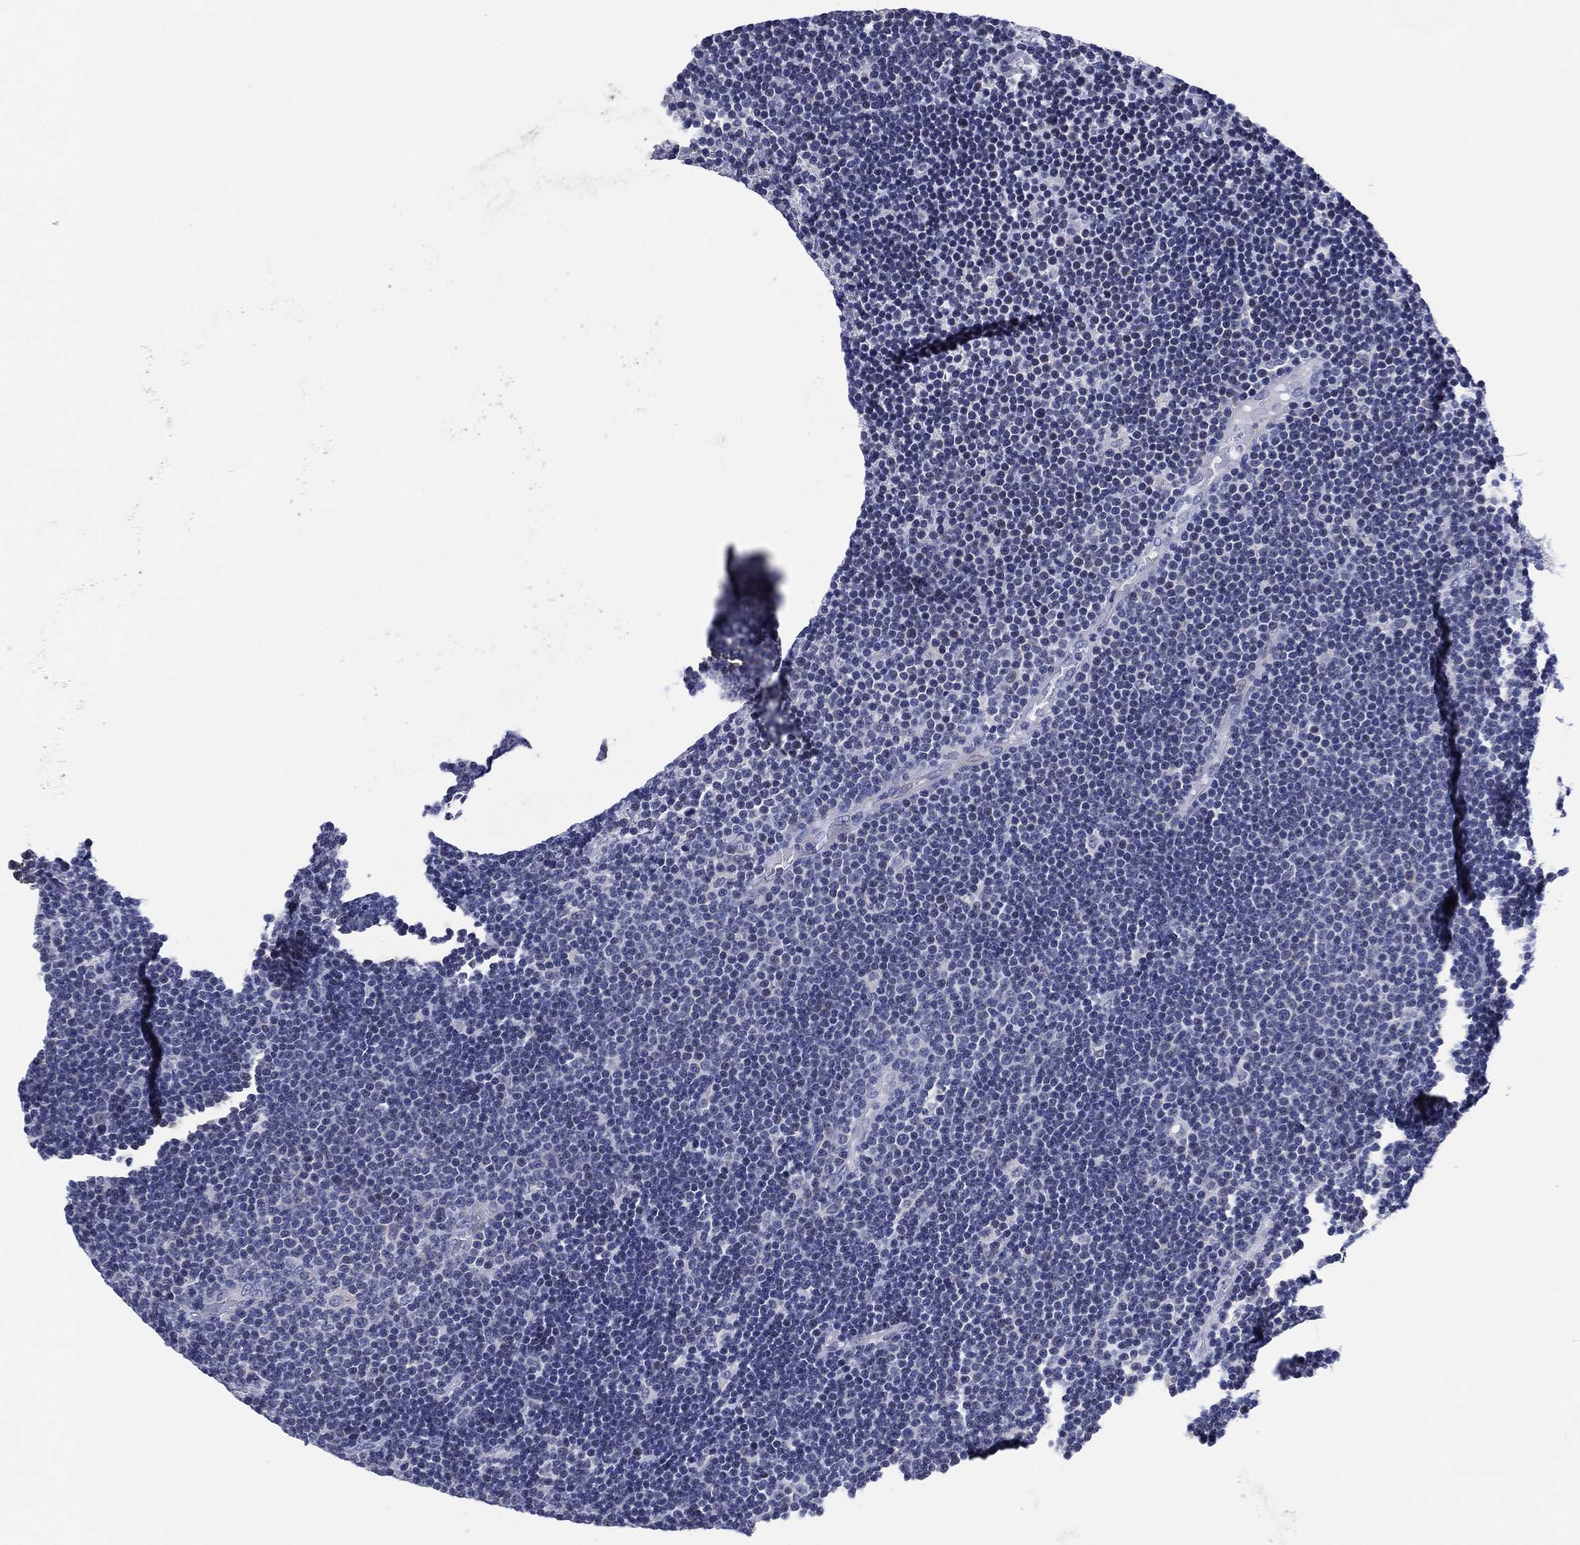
{"staining": {"intensity": "negative", "quantity": "none", "location": "none"}, "tissue": "lymphoma", "cell_type": "Tumor cells", "image_type": "cancer", "snomed": [{"axis": "morphology", "description": "Malignant lymphoma, non-Hodgkin's type, Low grade"}, {"axis": "topography", "description": "Brain"}], "caption": "Immunohistochemistry of malignant lymphoma, non-Hodgkin's type (low-grade) demonstrates no staining in tumor cells.", "gene": "CLIP3", "patient": {"sex": "female", "age": 66}}